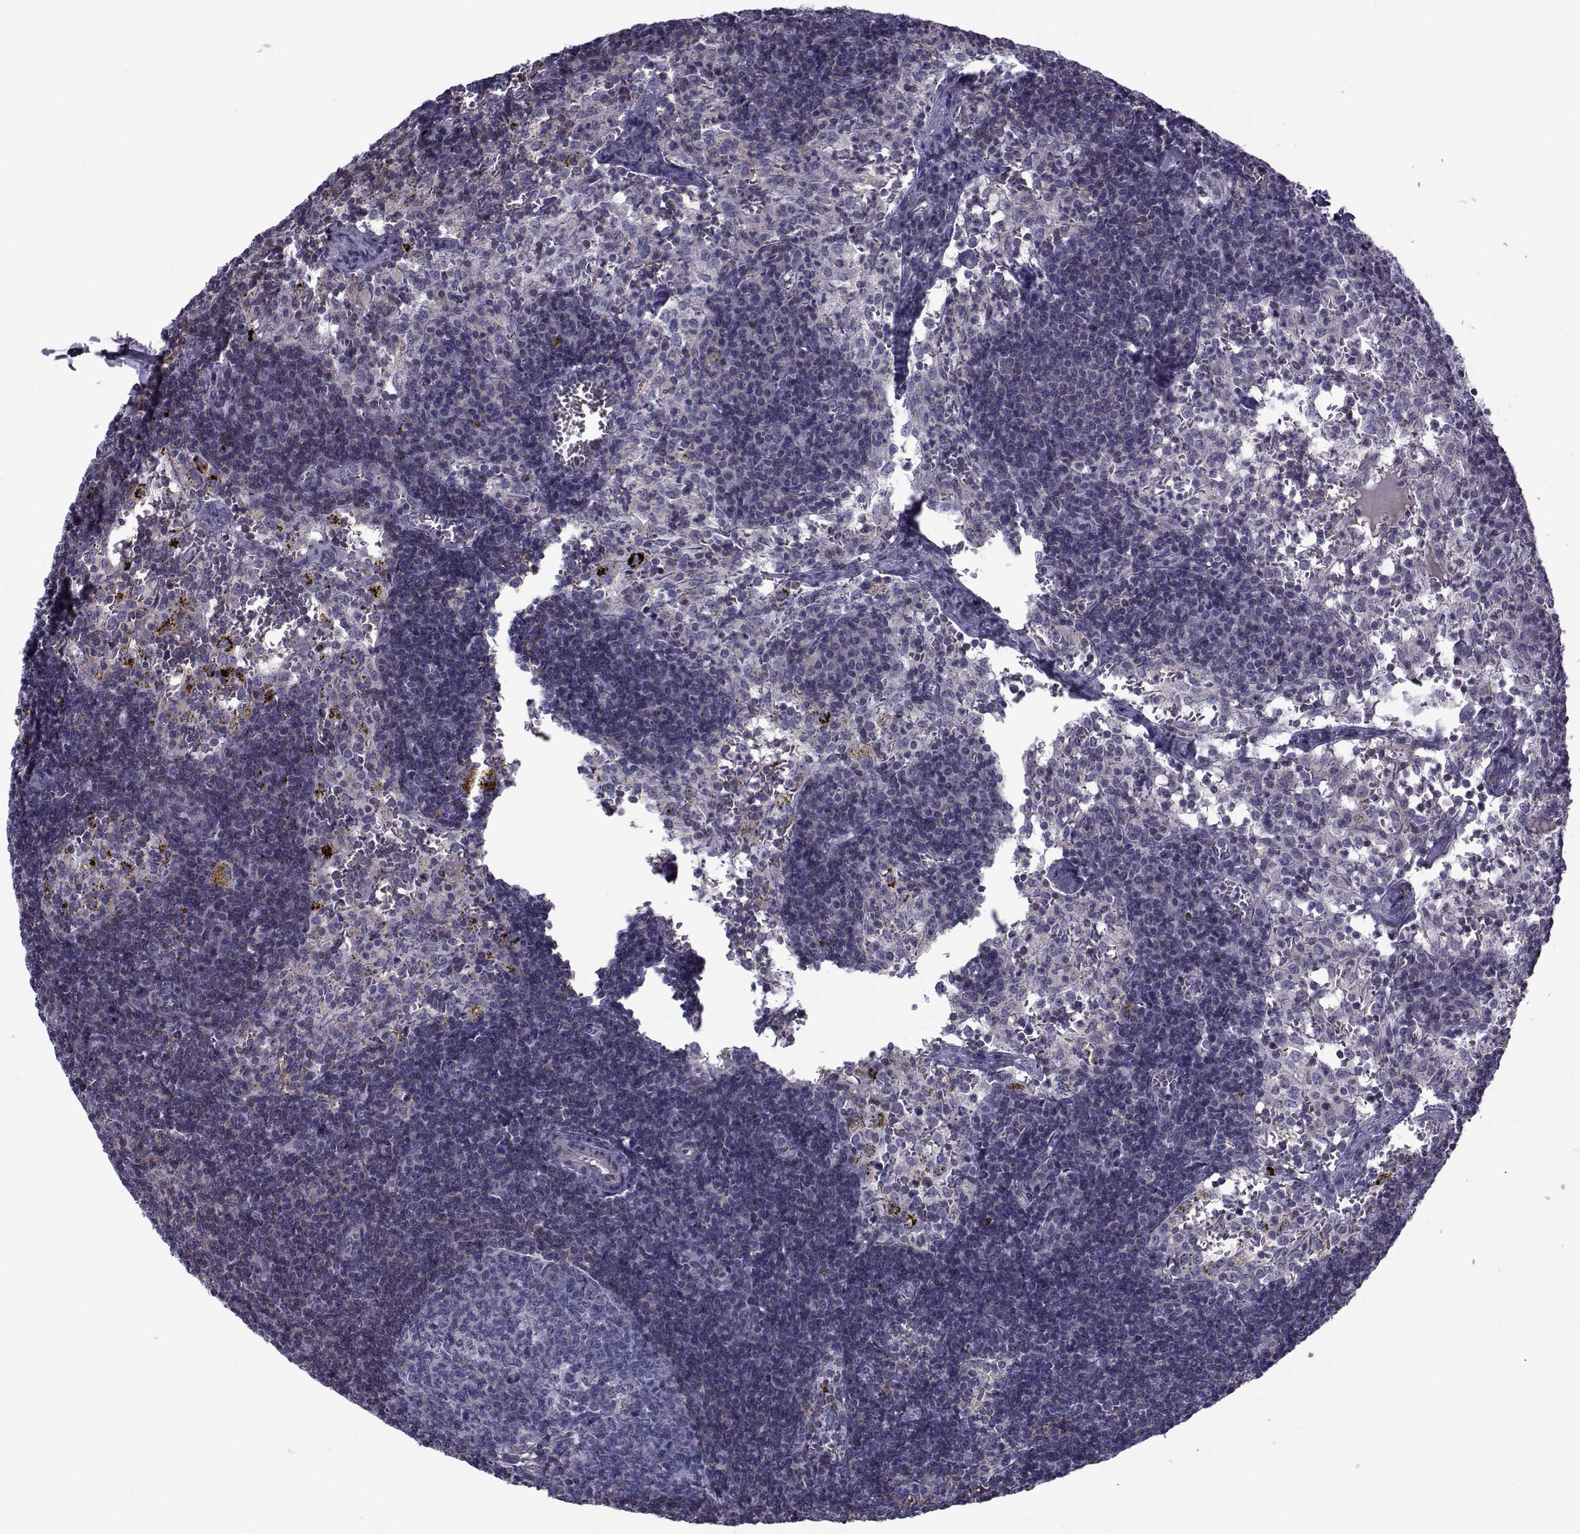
{"staining": {"intensity": "negative", "quantity": "none", "location": "none"}, "tissue": "lymph node", "cell_type": "Germinal center cells", "image_type": "normal", "snomed": [{"axis": "morphology", "description": "Normal tissue, NOS"}, {"axis": "topography", "description": "Lymph node"}], "caption": "DAB immunohistochemical staining of normal lymph node shows no significant staining in germinal center cells. (DAB immunohistochemistry visualized using brightfield microscopy, high magnification).", "gene": "LRRC27", "patient": {"sex": "female", "age": 52}}